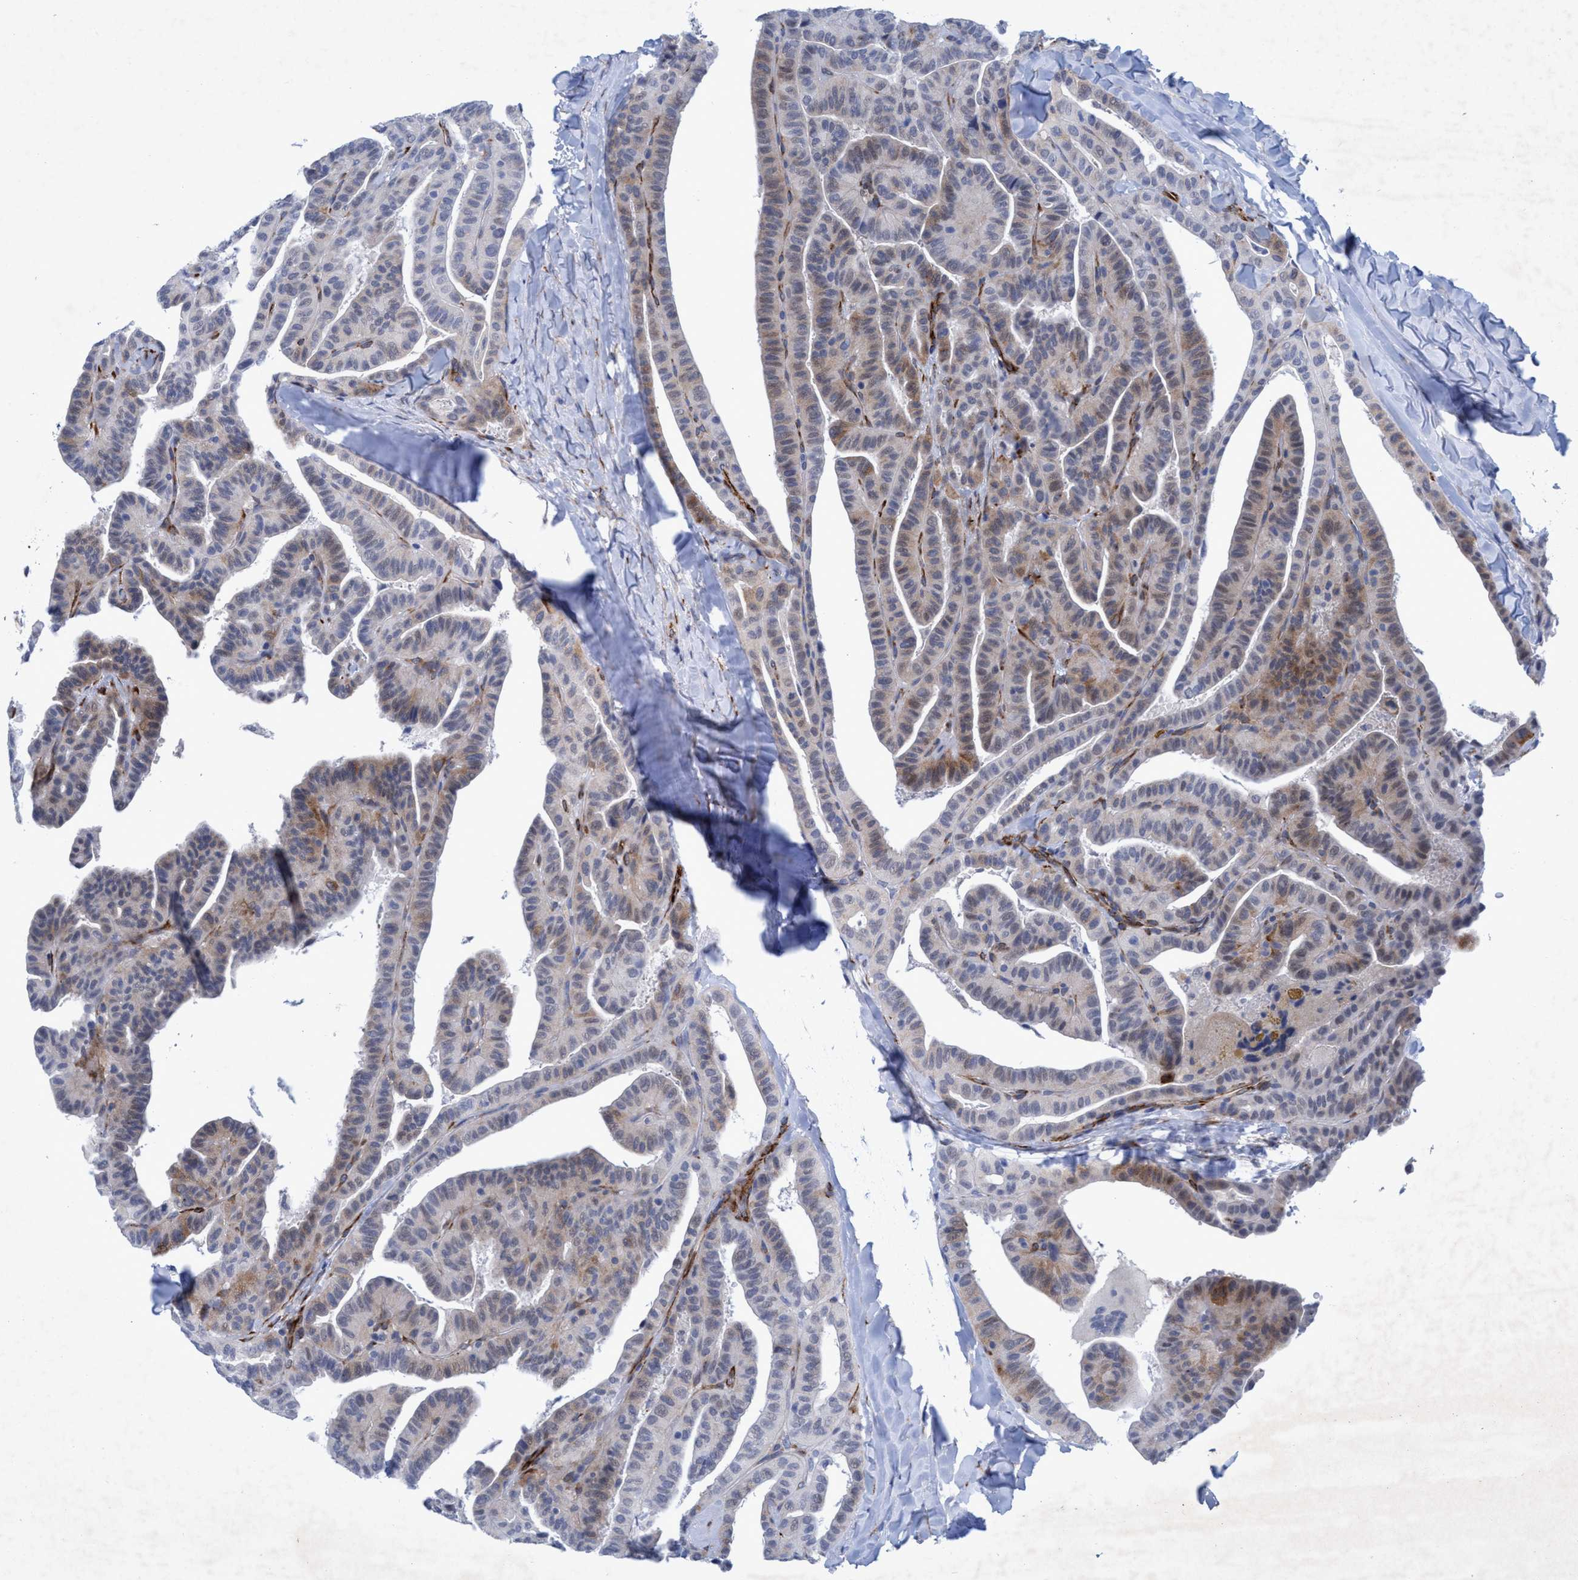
{"staining": {"intensity": "weak", "quantity": "25%-75%", "location": "cytoplasmic/membranous"}, "tissue": "thyroid cancer", "cell_type": "Tumor cells", "image_type": "cancer", "snomed": [{"axis": "morphology", "description": "Papillary adenocarcinoma, NOS"}, {"axis": "topography", "description": "Thyroid gland"}], "caption": "Immunohistochemical staining of thyroid cancer shows low levels of weak cytoplasmic/membranous positivity in approximately 25%-75% of tumor cells.", "gene": "SLC43A2", "patient": {"sex": "male", "age": 77}}